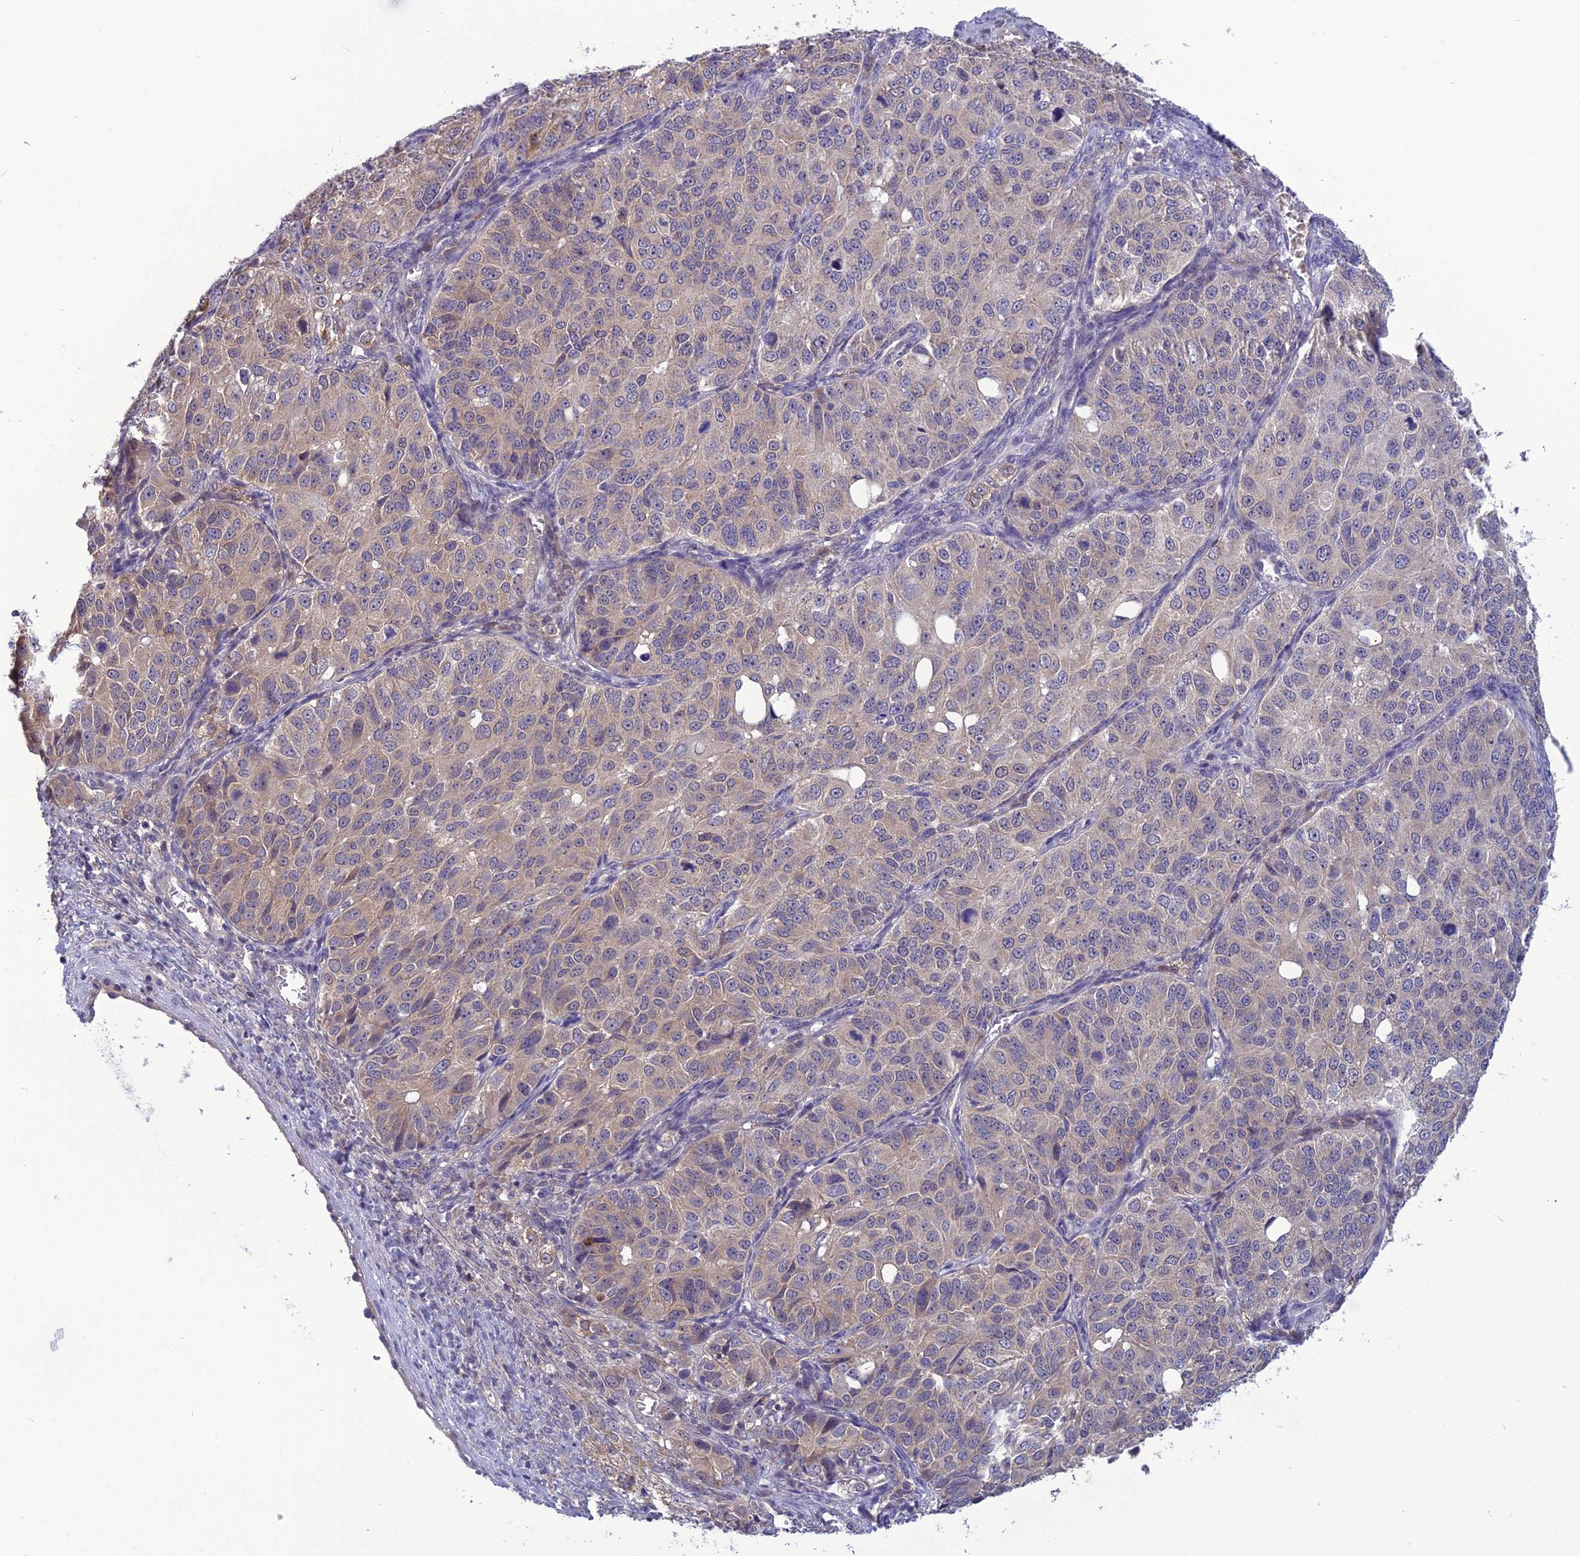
{"staining": {"intensity": "weak", "quantity": "<25%", "location": "cytoplasmic/membranous"}, "tissue": "ovarian cancer", "cell_type": "Tumor cells", "image_type": "cancer", "snomed": [{"axis": "morphology", "description": "Carcinoma, endometroid"}, {"axis": "topography", "description": "Ovary"}], "caption": "Immunohistochemistry of human ovarian endometroid carcinoma reveals no expression in tumor cells.", "gene": "PSMF1", "patient": {"sex": "female", "age": 51}}